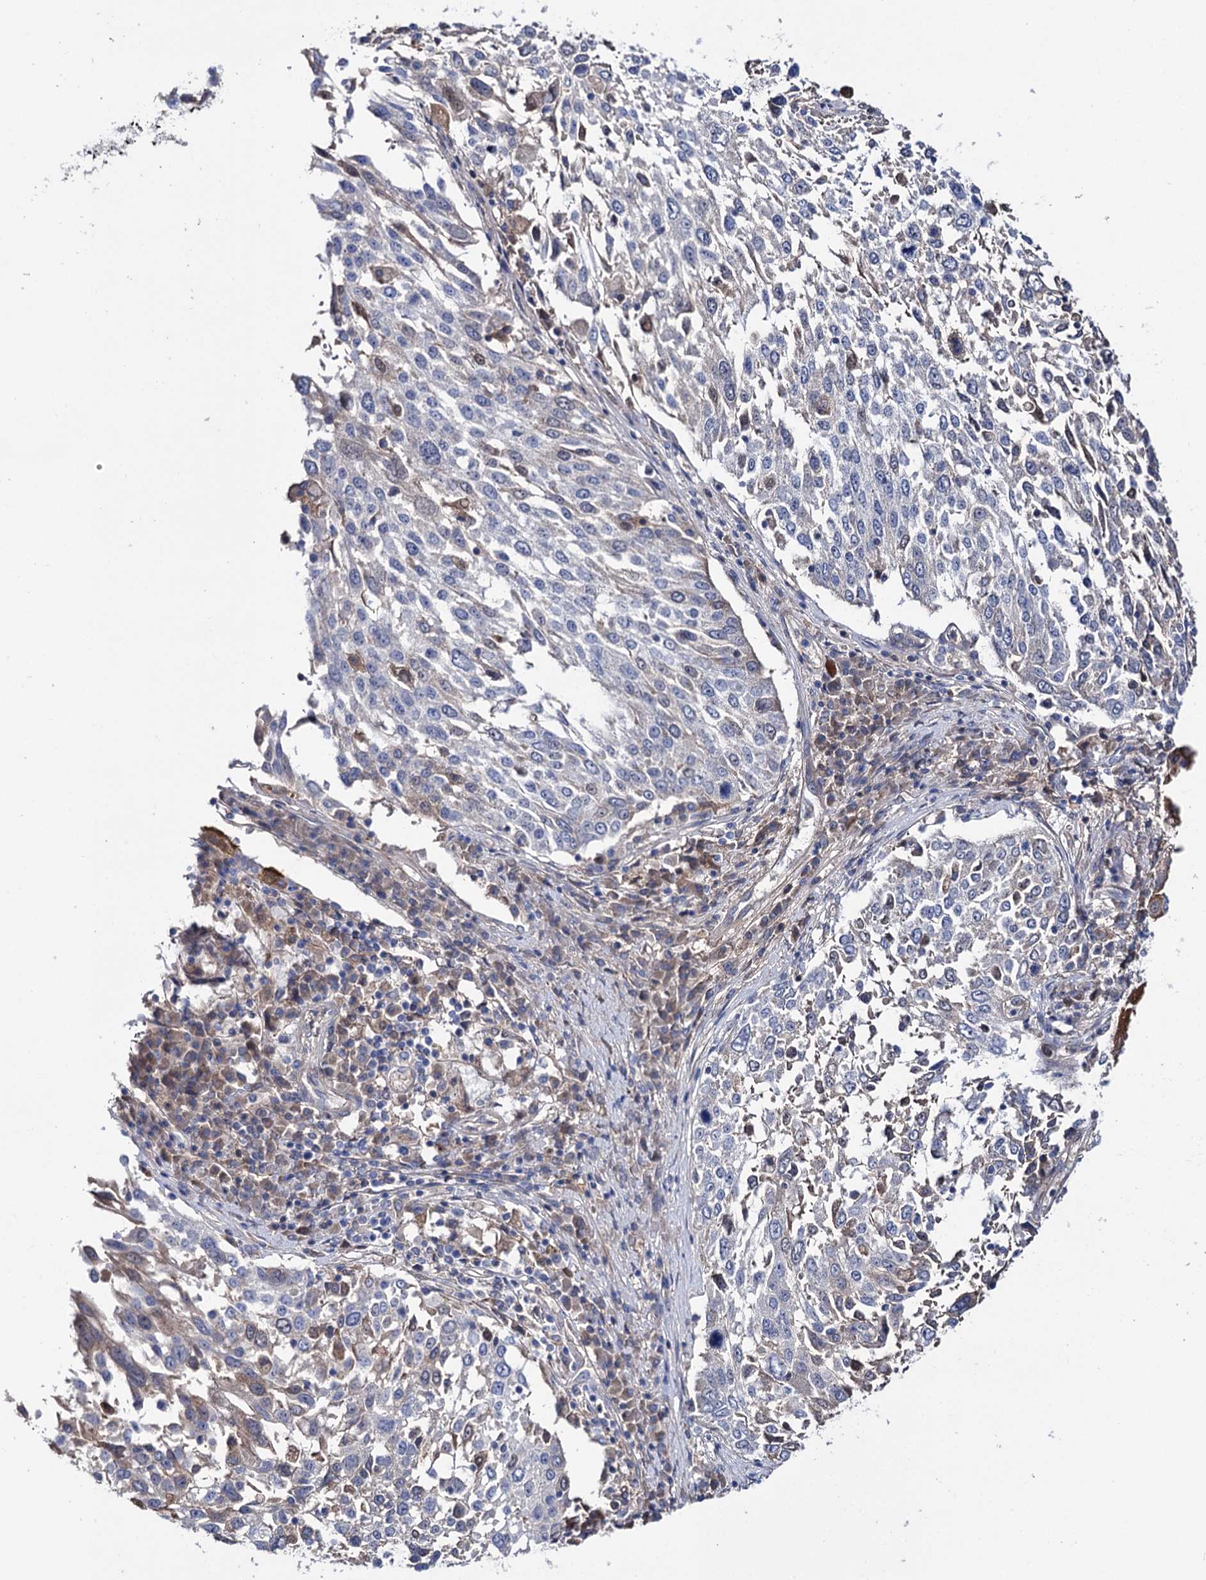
{"staining": {"intensity": "negative", "quantity": "none", "location": "none"}, "tissue": "lung cancer", "cell_type": "Tumor cells", "image_type": "cancer", "snomed": [{"axis": "morphology", "description": "Squamous cell carcinoma, NOS"}, {"axis": "topography", "description": "Lung"}], "caption": "The photomicrograph exhibits no significant staining in tumor cells of squamous cell carcinoma (lung).", "gene": "PPP1R32", "patient": {"sex": "male", "age": 65}}